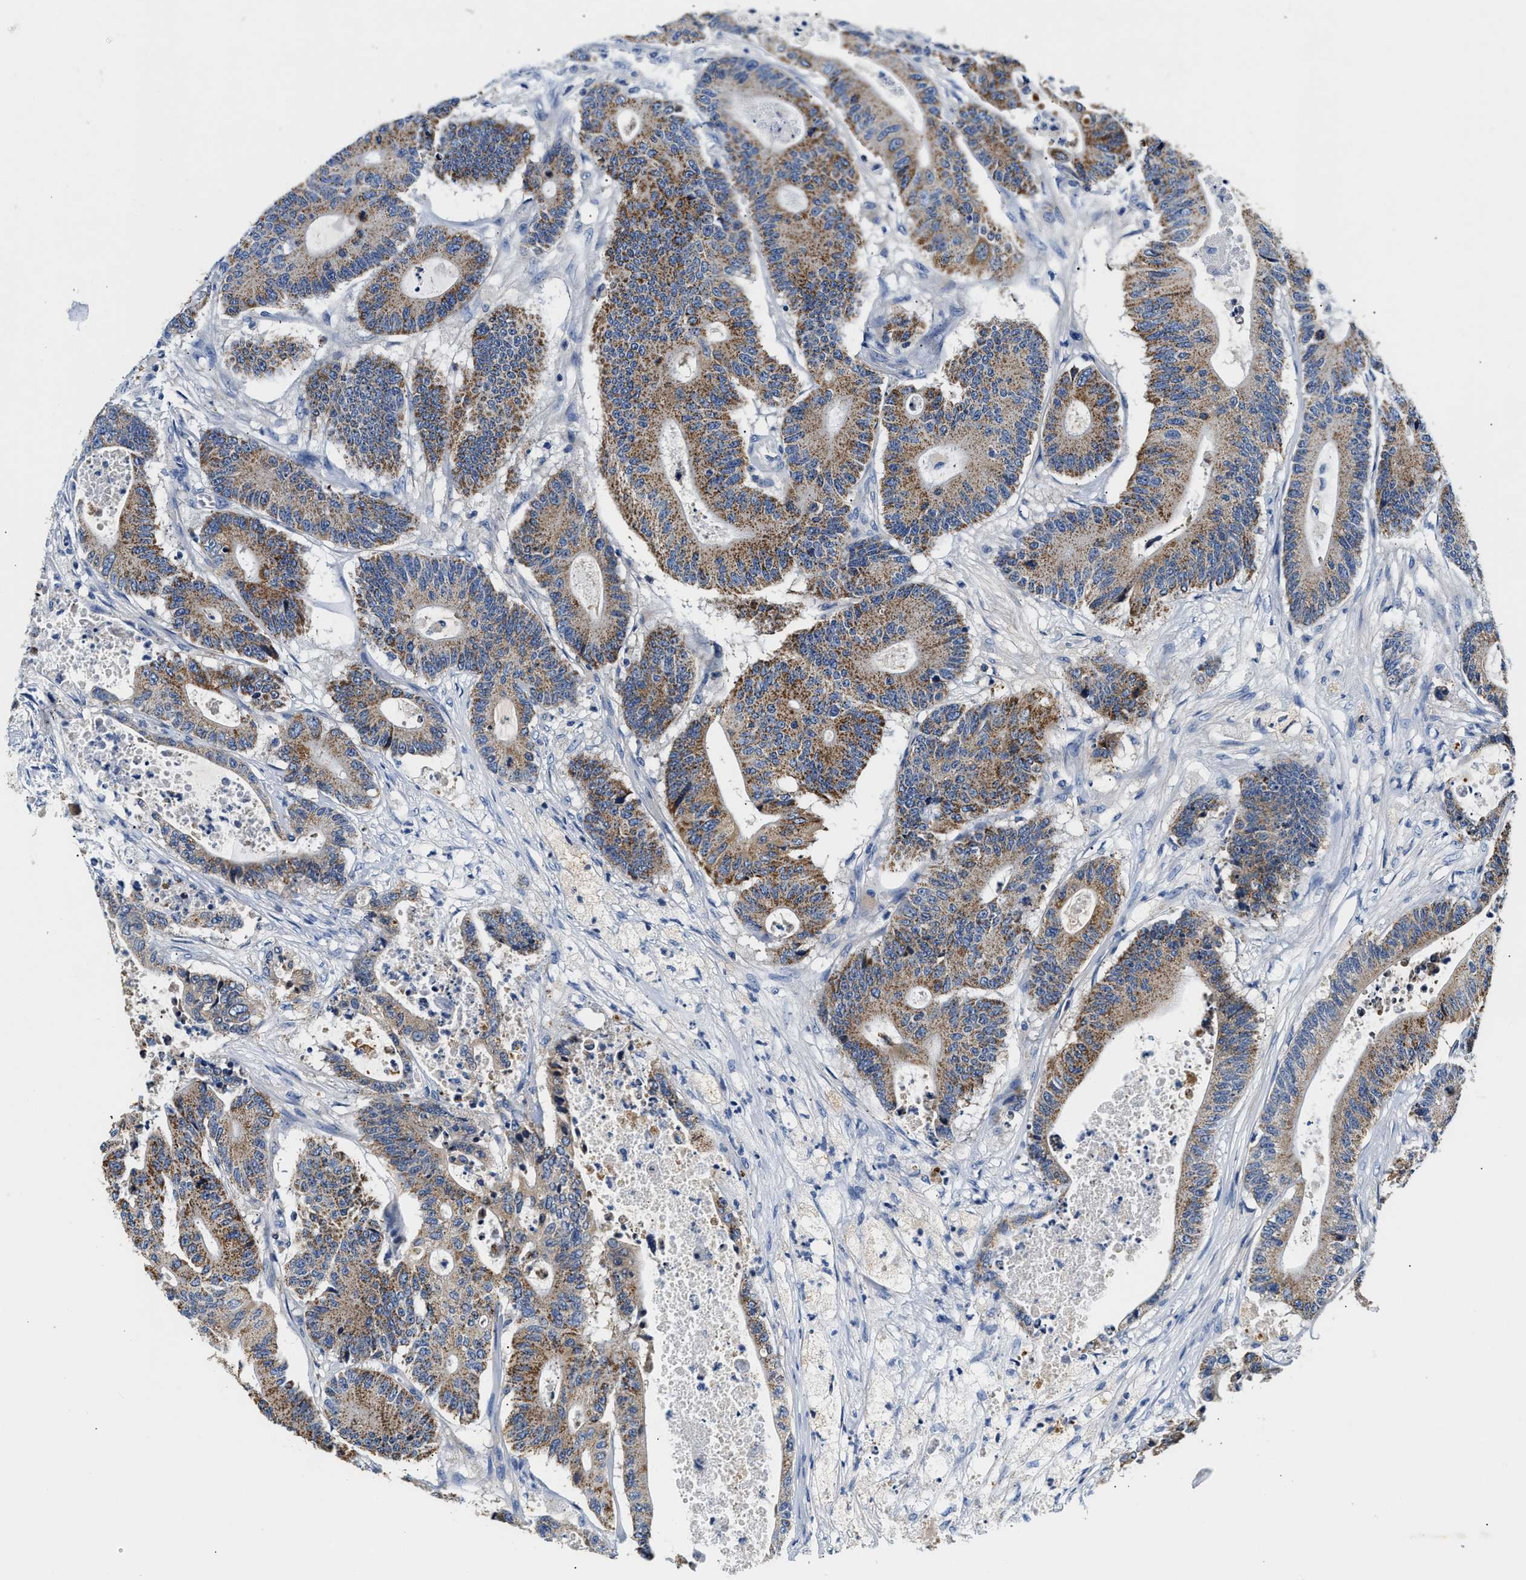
{"staining": {"intensity": "moderate", "quantity": ">75%", "location": "cytoplasmic/membranous"}, "tissue": "colorectal cancer", "cell_type": "Tumor cells", "image_type": "cancer", "snomed": [{"axis": "morphology", "description": "Adenocarcinoma, NOS"}, {"axis": "topography", "description": "Colon"}], "caption": "A brown stain shows moderate cytoplasmic/membranous positivity of a protein in human colorectal cancer (adenocarcinoma) tumor cells.", "gene": "TUT7", "patient": {"sex": "female", "age": 84}}